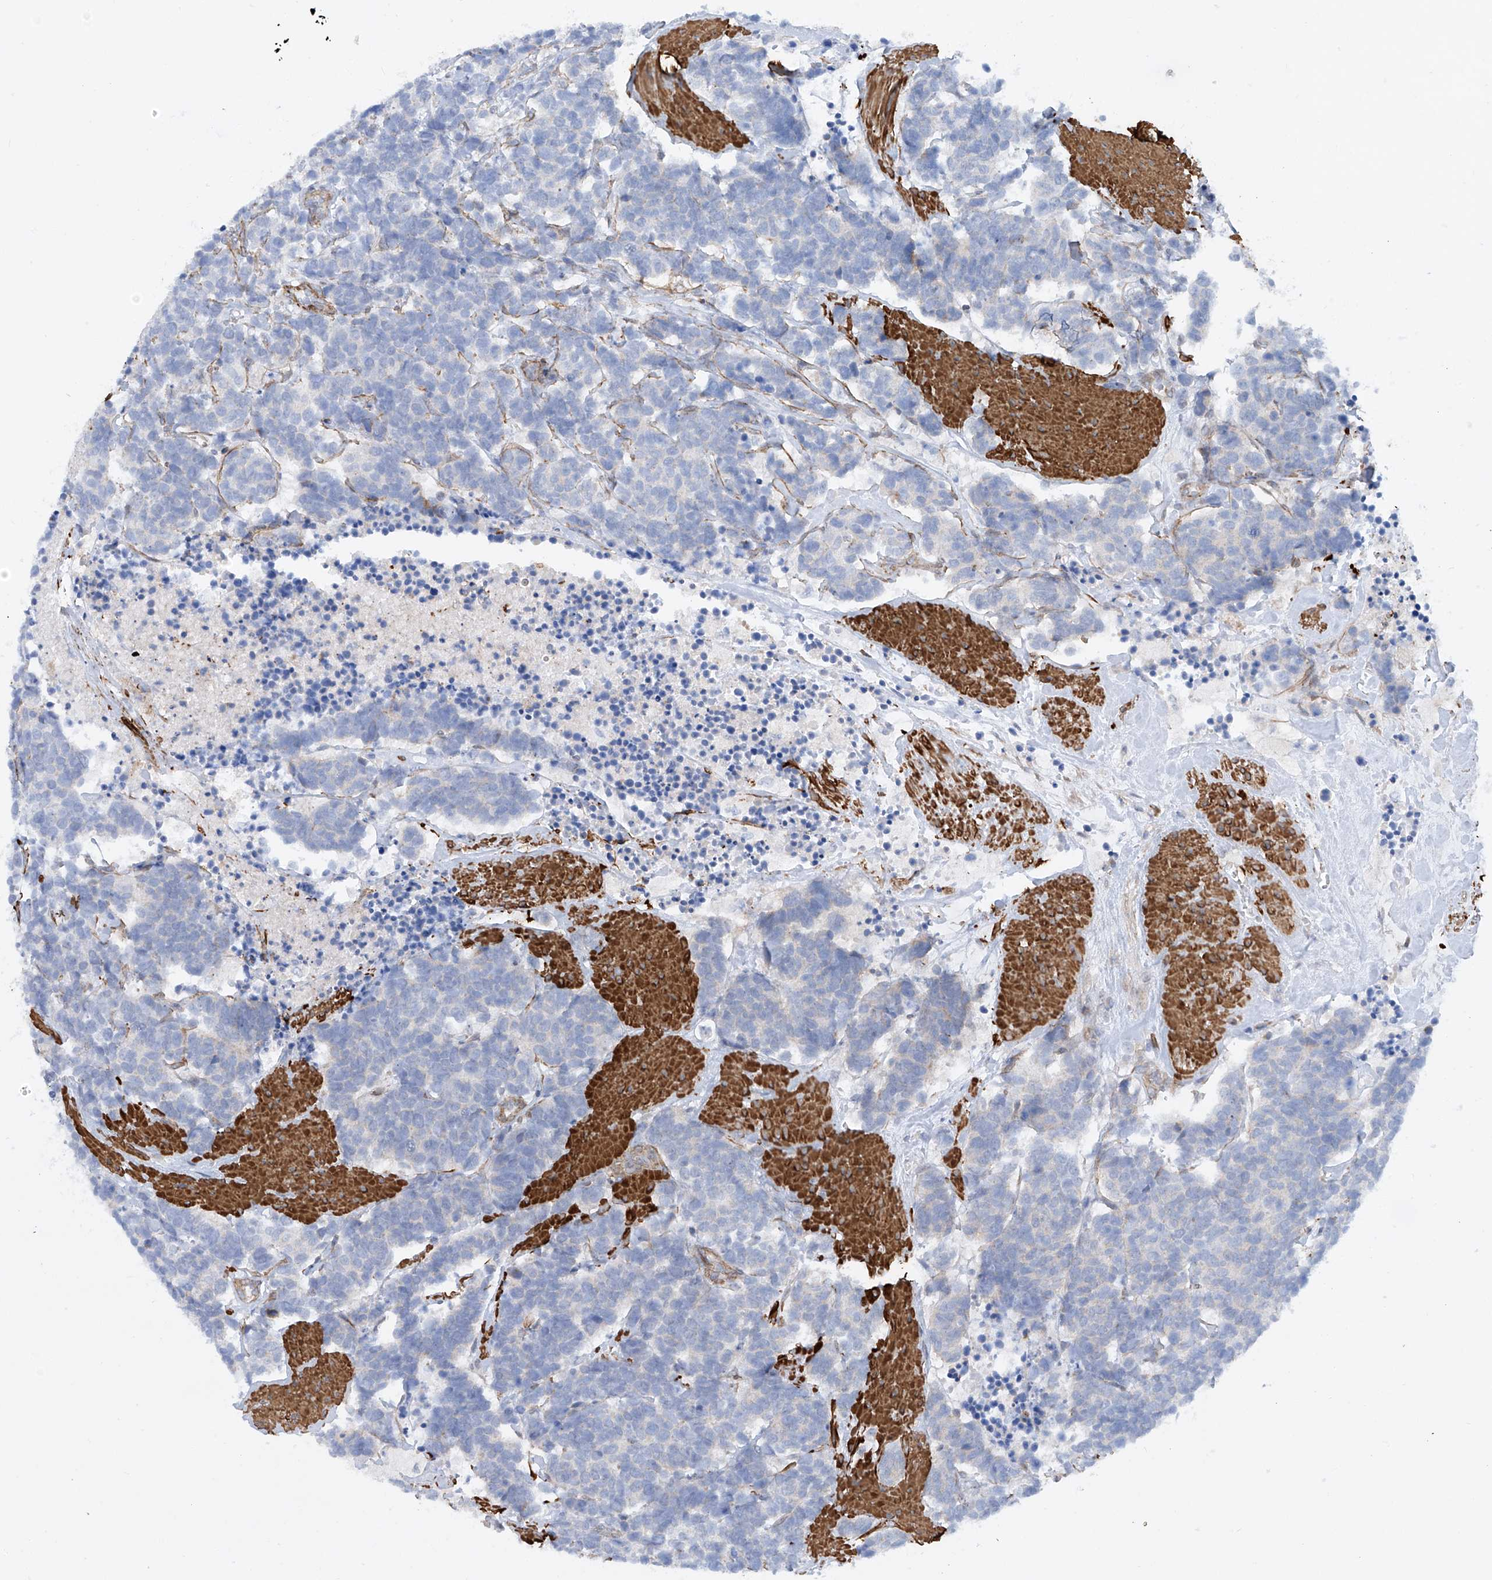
{"staining": {"intensity": "negative", "quantity": "none", "location": "none"}, "tissue": "carcinoid", "cell_type": "Tumor cells", "image_type": "cancer", "snomed": [{"axis": "morphology", "description": "Carcinoma, NOS"}, {"axis": "morphology", "description": "Carcinoid, malignant, NOS"}, {"axis": "topography", "description": "Urinary bladder"}], "caption": "Tumor cells show no significant staining in malignant carcinoid.", "gene": "ZNF490", "patient": {"sex": "male", "age": 57}}